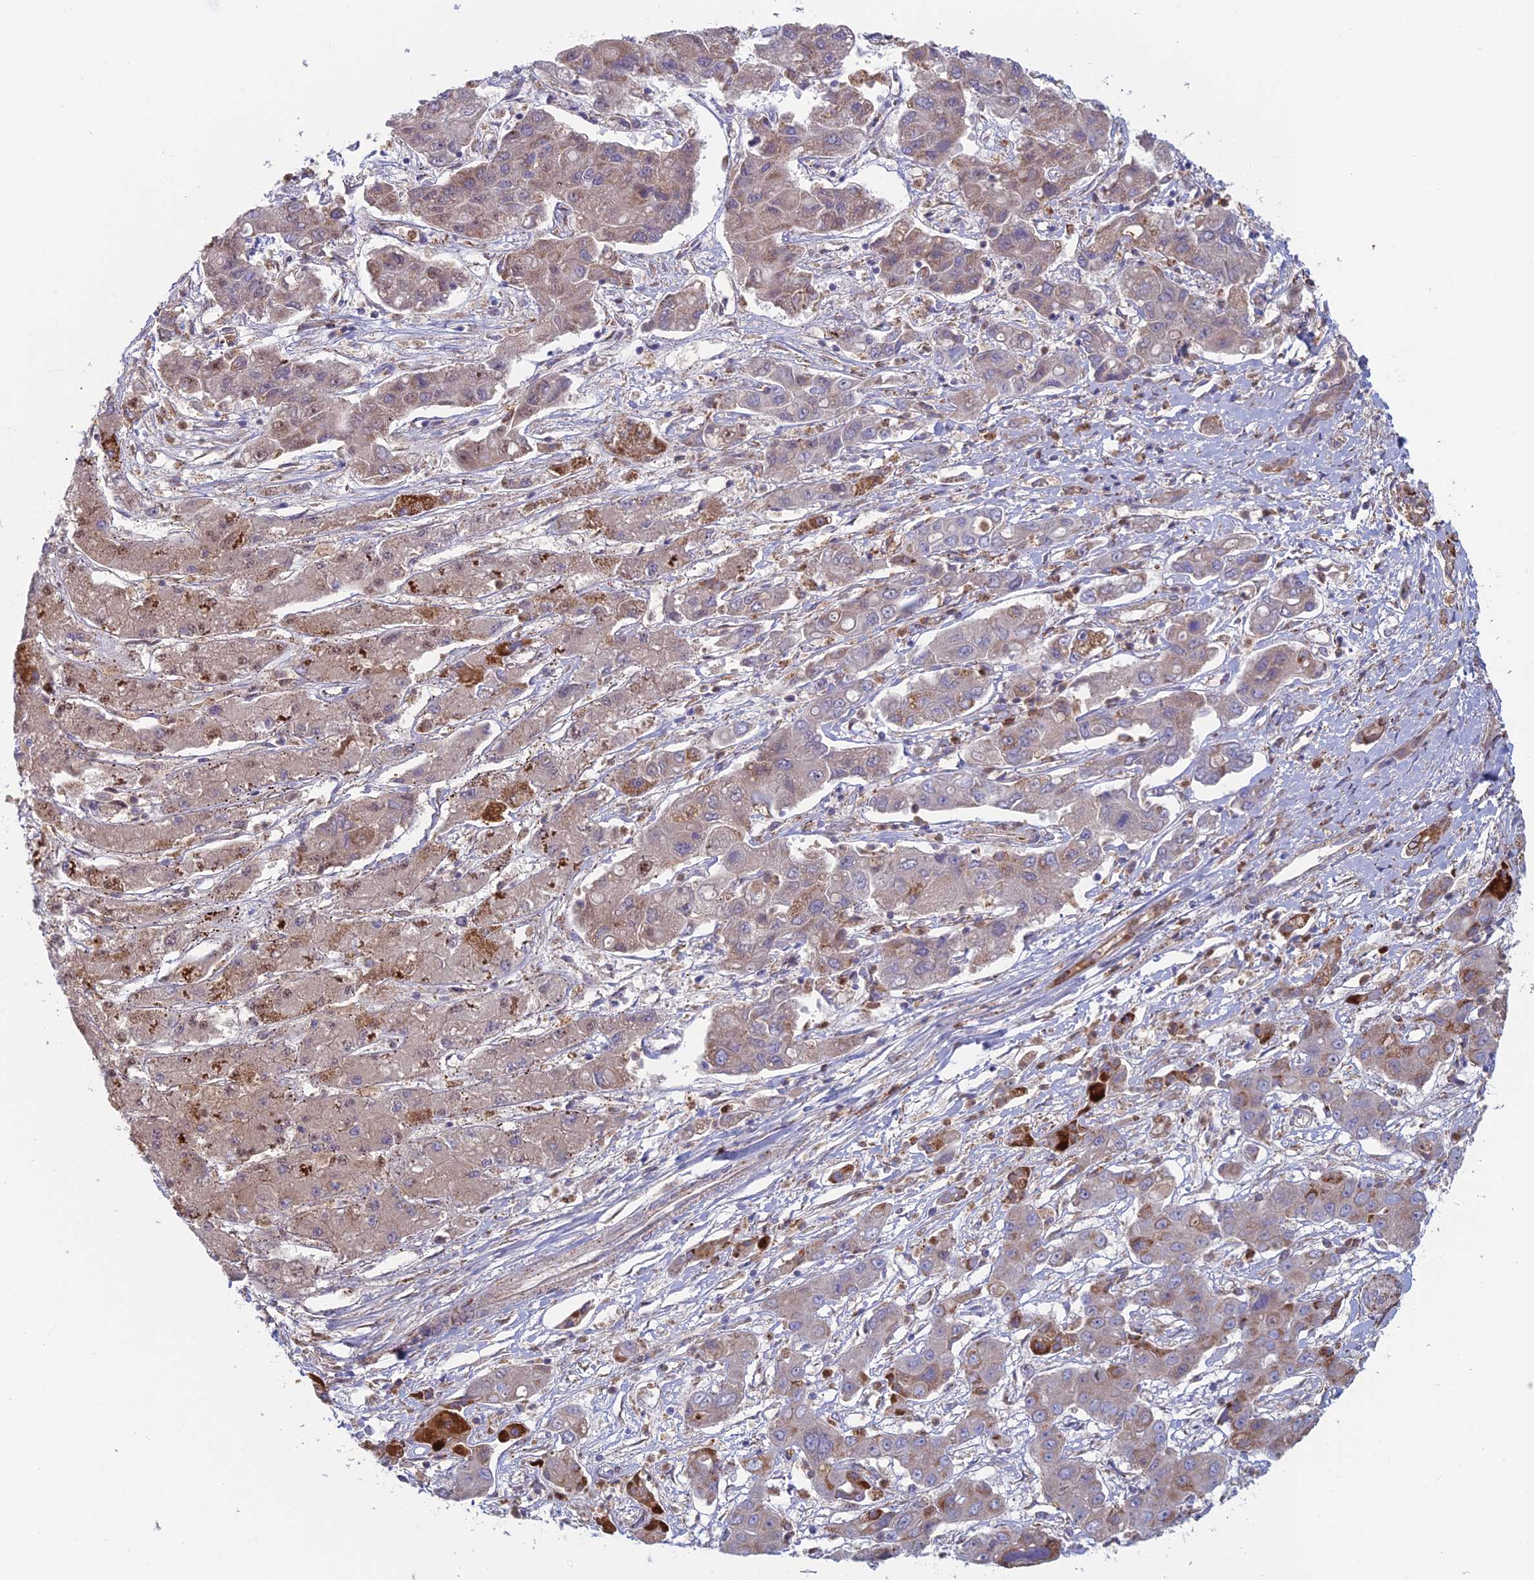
{"staining": {"intensity": "weak", "quantity": "<25%", "location": "cytoplasmic/membranous"}, "tissue": "liver cancer", "cell_type": "Tumor cells", "image_type": "cancer", "snomed": [{"axis": "morphology", "description": "Cholangiocarcinoma"}, {"axis": "topography", "description": "Liver"}], "caption": "Protein analysis of cholangiocarcinoma (liver) reveals no significant expression in tumor cells.", "gene": "IFTAP", "patient": {"sex": "male", "age": 67}}